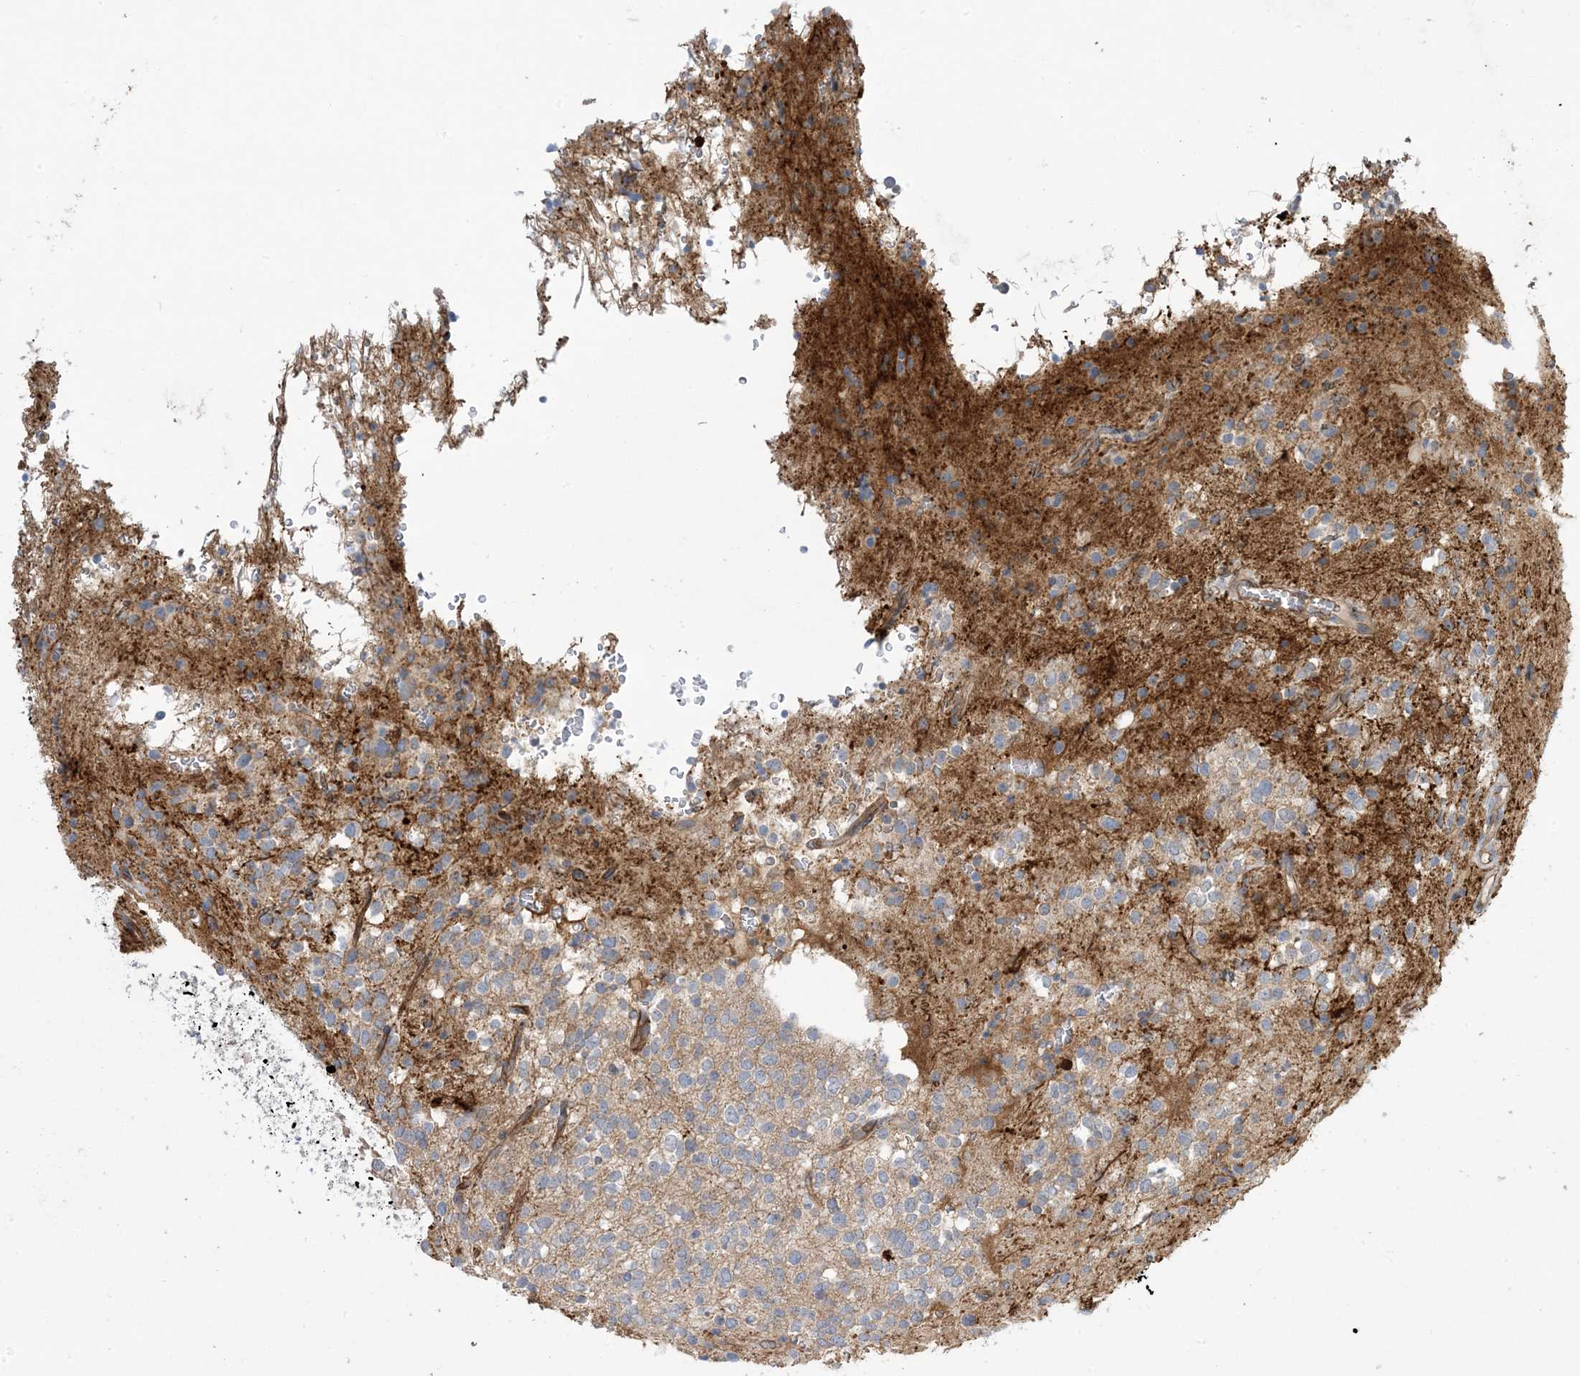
{"staining": {"intensity": "weak", "quantity": "<25%", "location": "cytoplasmic/membranous"}, "tissue": "glioma", "cell_type": "Tumor cells", "image_type": "cancer", "snomed": [{"axis": "morphology", "description": "Glioma, malignant, High grade"}, {"axis": "topography", "description": "Brain"}], "caption": "Histopathology image shows no significant protein staining in tumor cells of high-grade glioma (malignant). (DAB immunohistochemistry visualized using brightfield microscopy, high magnification).", "gene": "AOC1", "patient": {"sex": "male", "age": 34}}